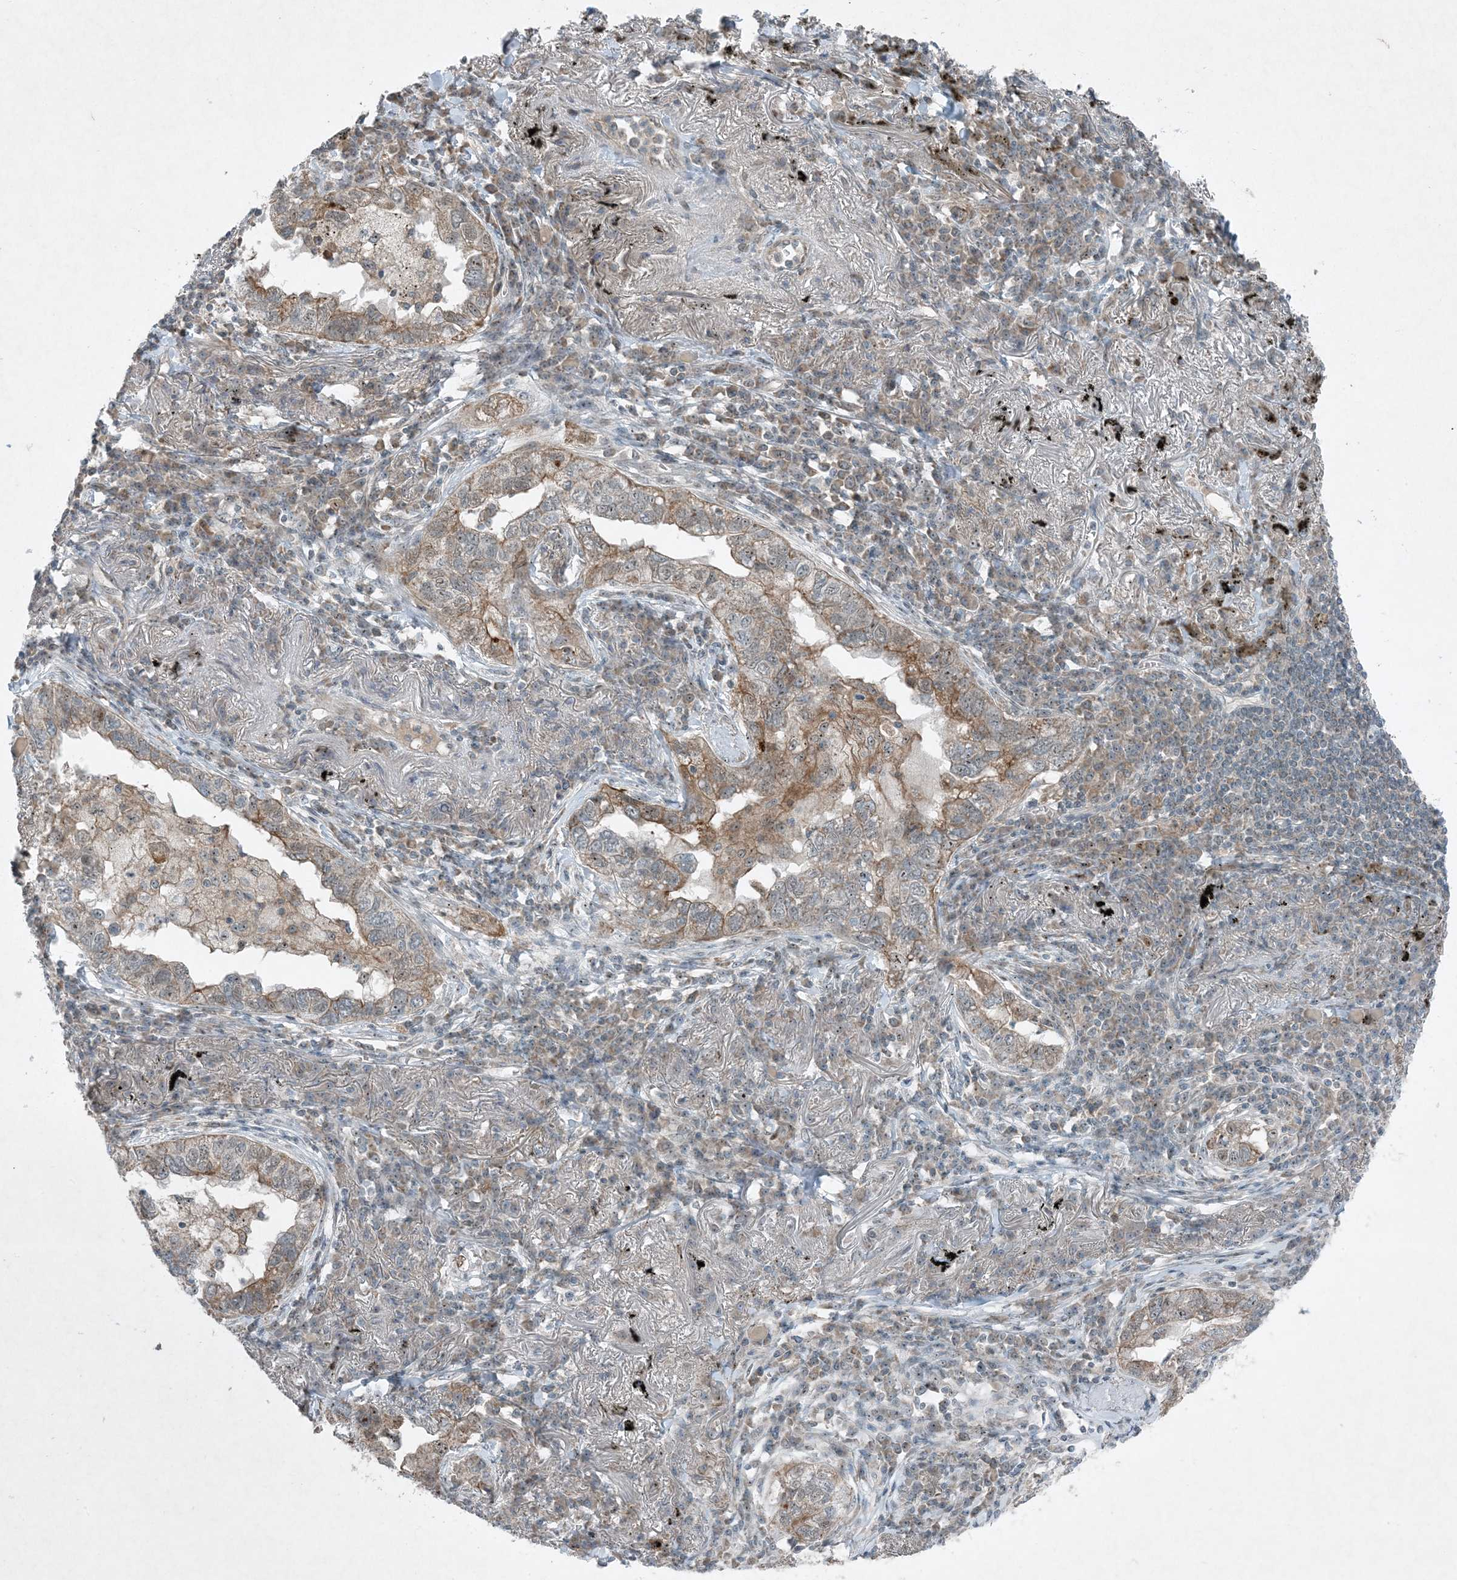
{"staining": {"intensity": "moderate", "quantity": "25%-75%", "location": "cytoplasmic/membranous"}, "tissue": "lung cancer", "cell_type": "Tumor cells", "image_type": "cancer", "snomed": [{"axis": "morphology", "description": "Adenocarcinoma, NOS"}, {"axis": "topography", "description": "Lung"}], "caption": "This is a histology image of immunohistochemistry (IHC) staining of lung adenocarcinoma, which shows moderate staining in the cytoplasmic/membranous of tumor cells.", "gene": "MITD1", "patient": {"sex": "male", "age": 65}}